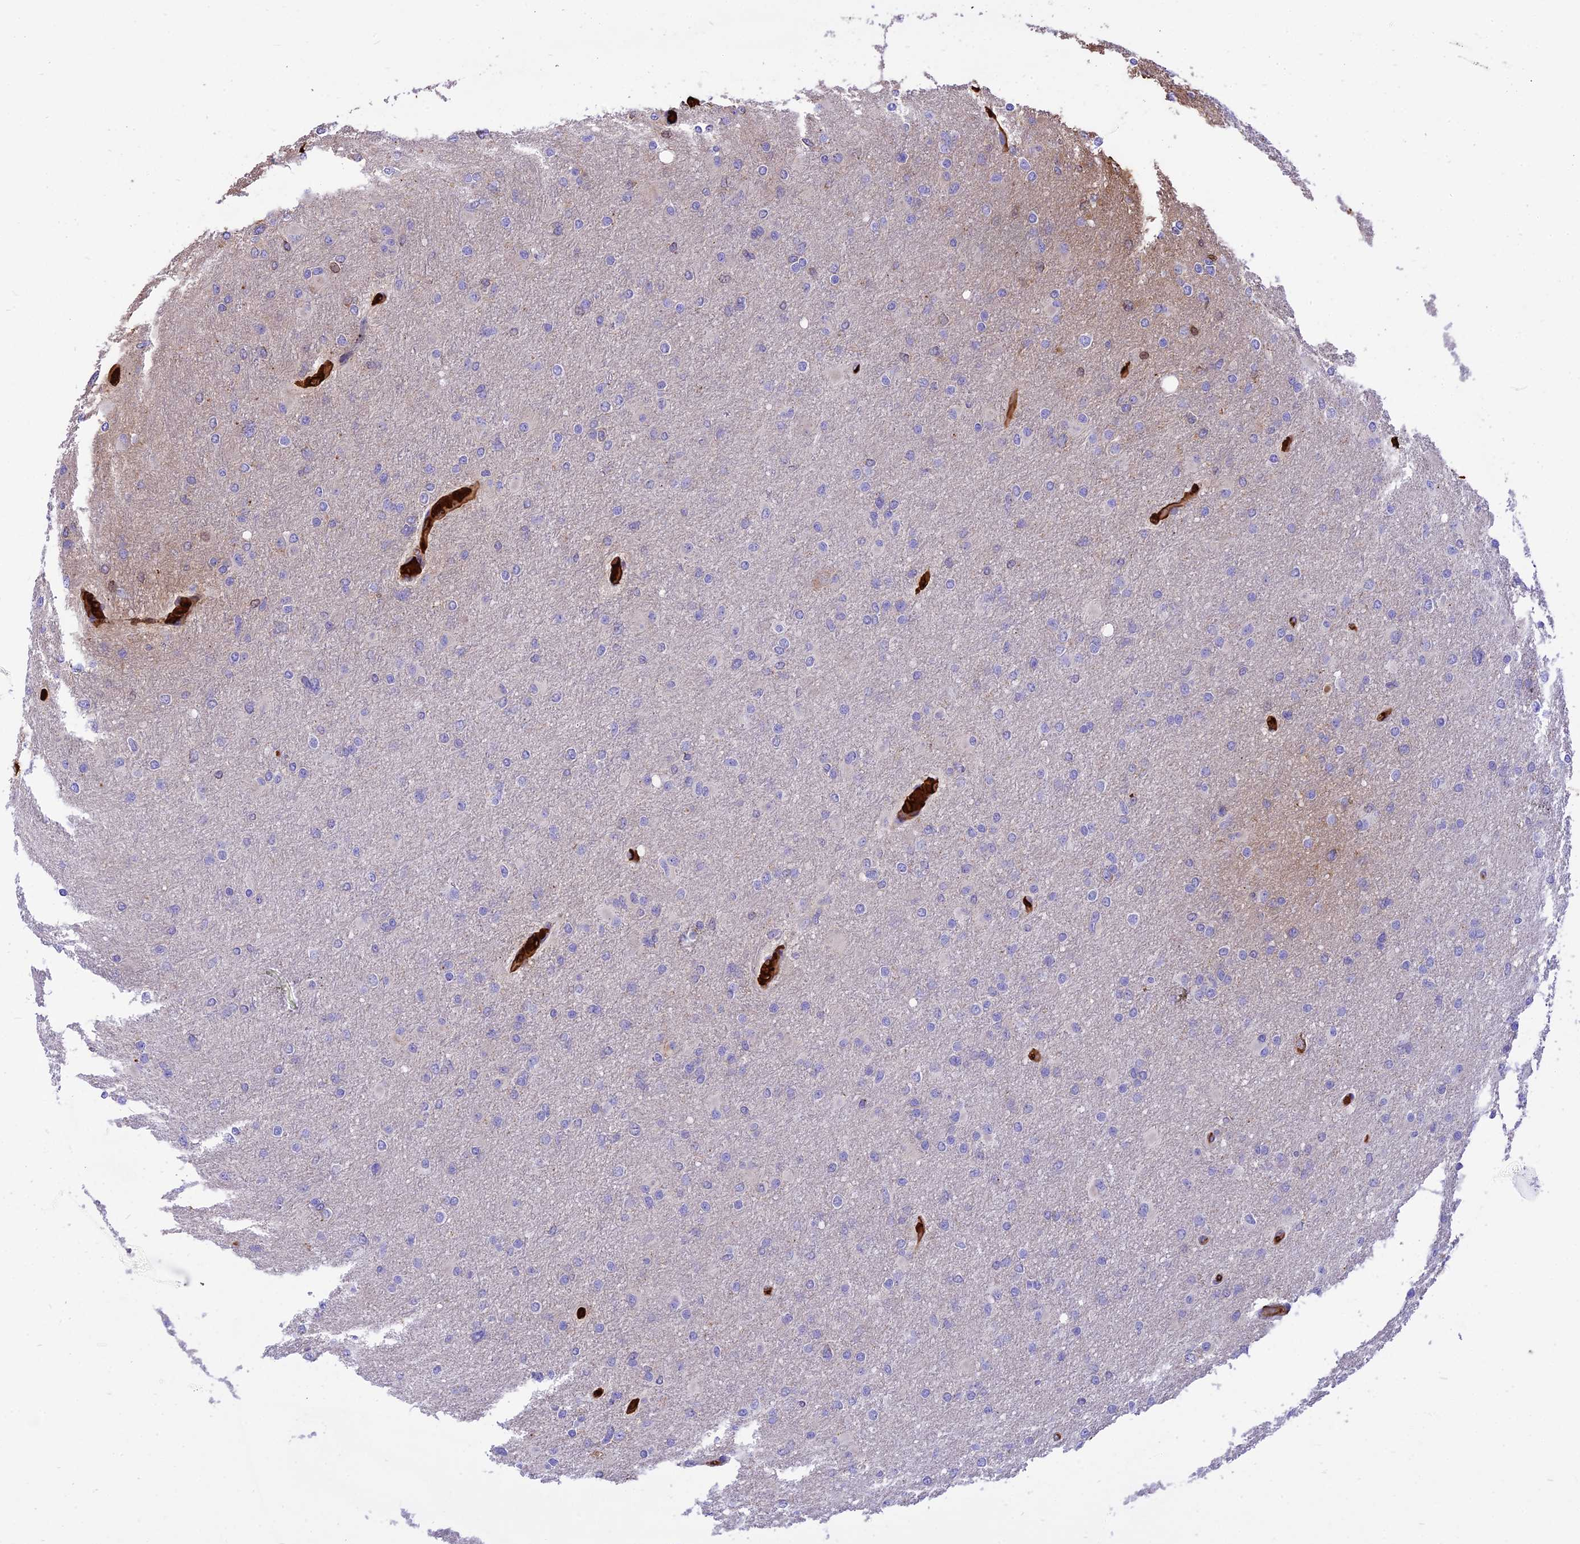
{"staining": {"intensity": "negative", "quantity": "none", "location": "none"}, "tissue": "glioma", "cell_type": "Tumor cells", "image_type": "cancer", "snomed": [{"axis": "morphology", "description": "Glioma, malignant, High grade"}, {"axis": "topography", "description": "Cerebral cortex"}], "caption": "A high-resolution micrograph shows immunohistochemistry staining of glioma, which displays no significant staining in tumor cells. (Stains: DAB (3,3'-diaminobenzidine) immunohistochemistry with hematoxylin counter stain, Microscopy: brightfield microscopy at high magnification).", "gene": "TTC4", "patient": {"sex": "female", "age": 36}}